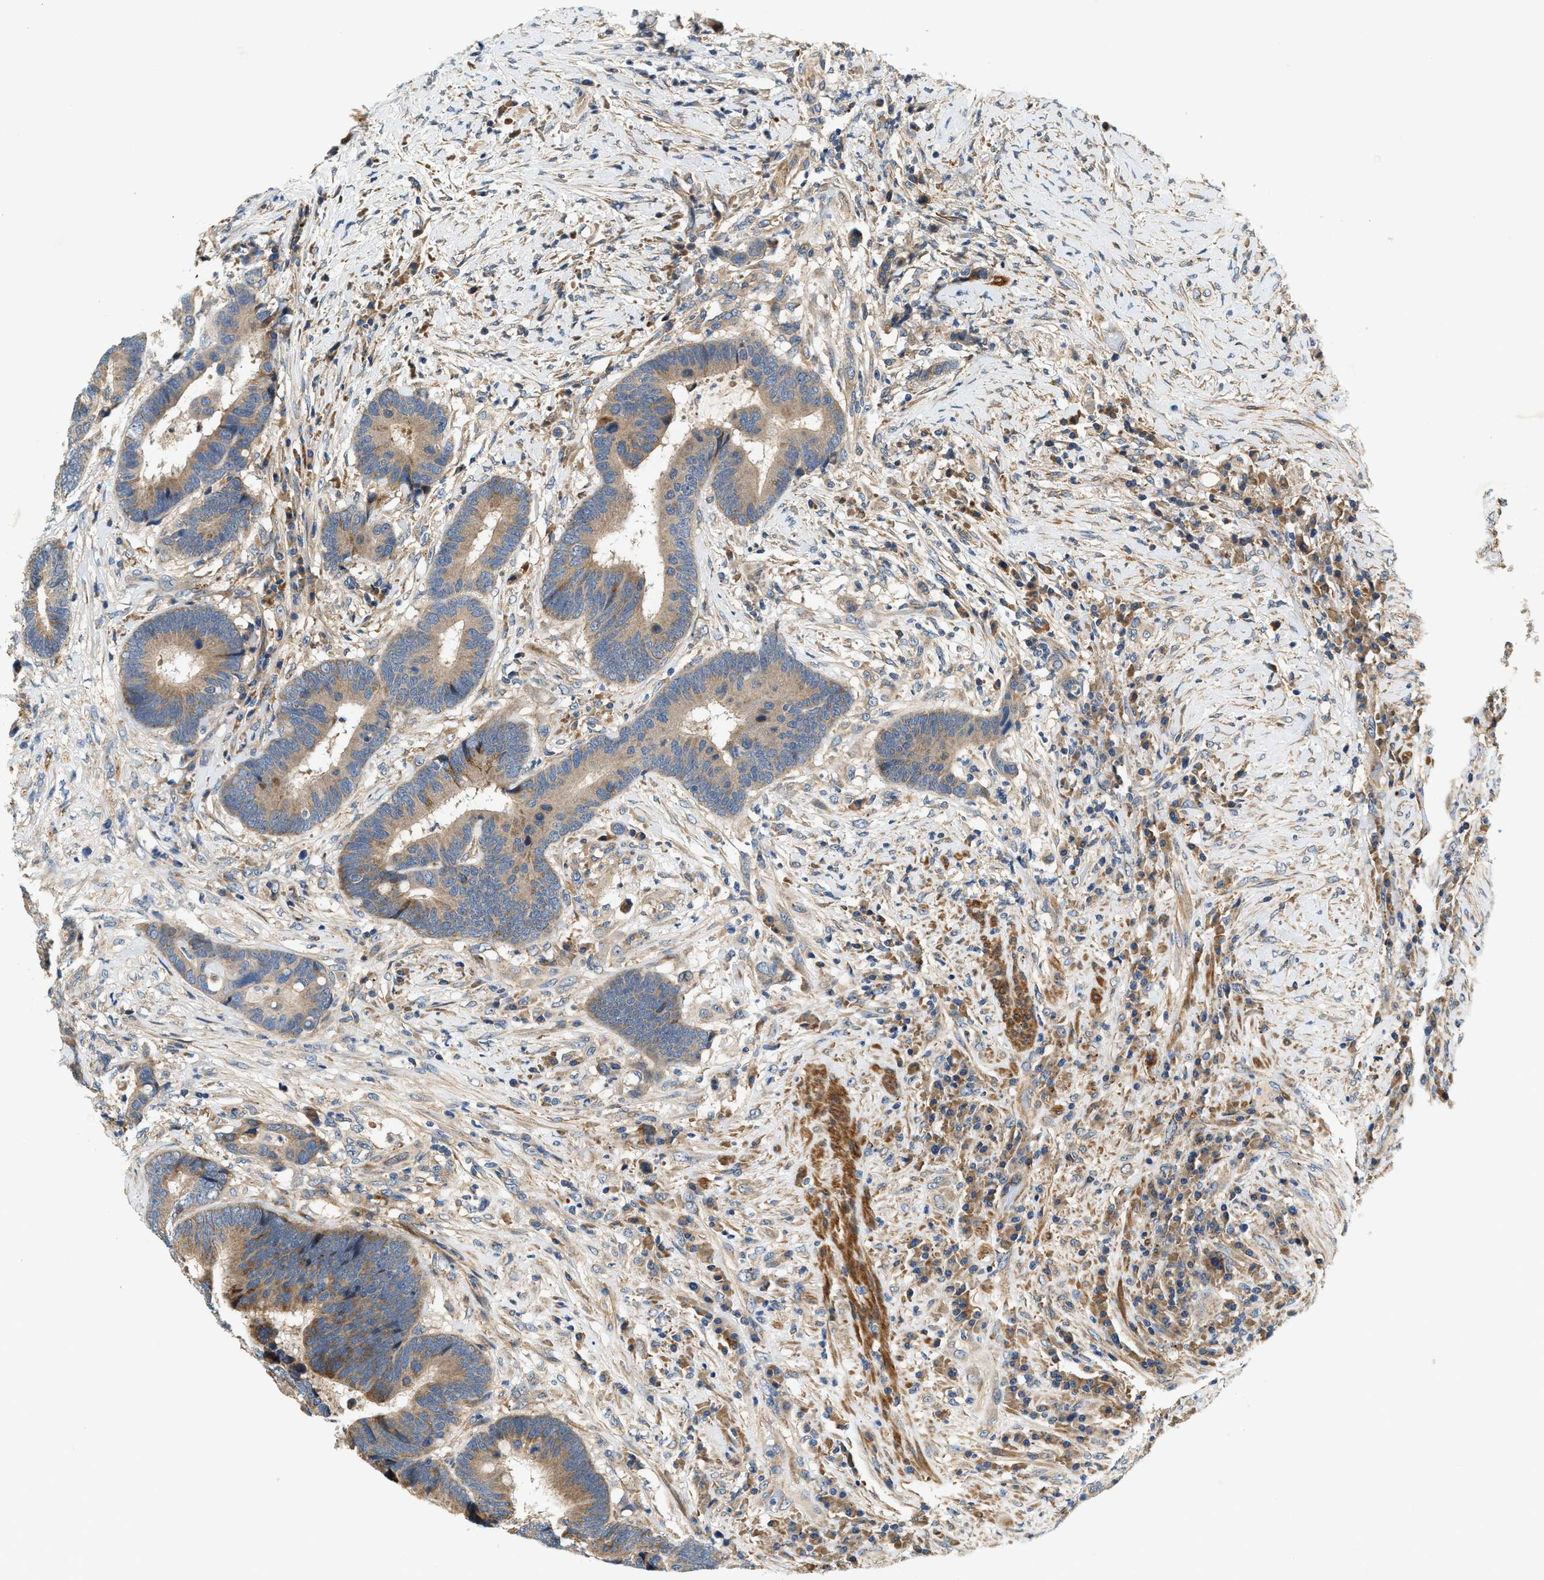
{"staining": {"intensity": "moderate", "quantity": ">75%", "location": "cytoplasmic/membranous"}, "tissue": "colorectal cancer", "cell_type": "Tumor cells", "image_type": "cancer", "snomed": [{"axis": "morphology", "description": "Adenocarcinoma, NOS"}, {"axis": "topography", "description": "Rectum"}], "caption": "This is a micrograph of immunohistochemistry (IHC) staining of colorectal cancer, which shows moderate staining in the cytoplasmic/membranous of tumor cells.", "gene": "DUSP10", "patient": {"sex": "female", "age": 89}}